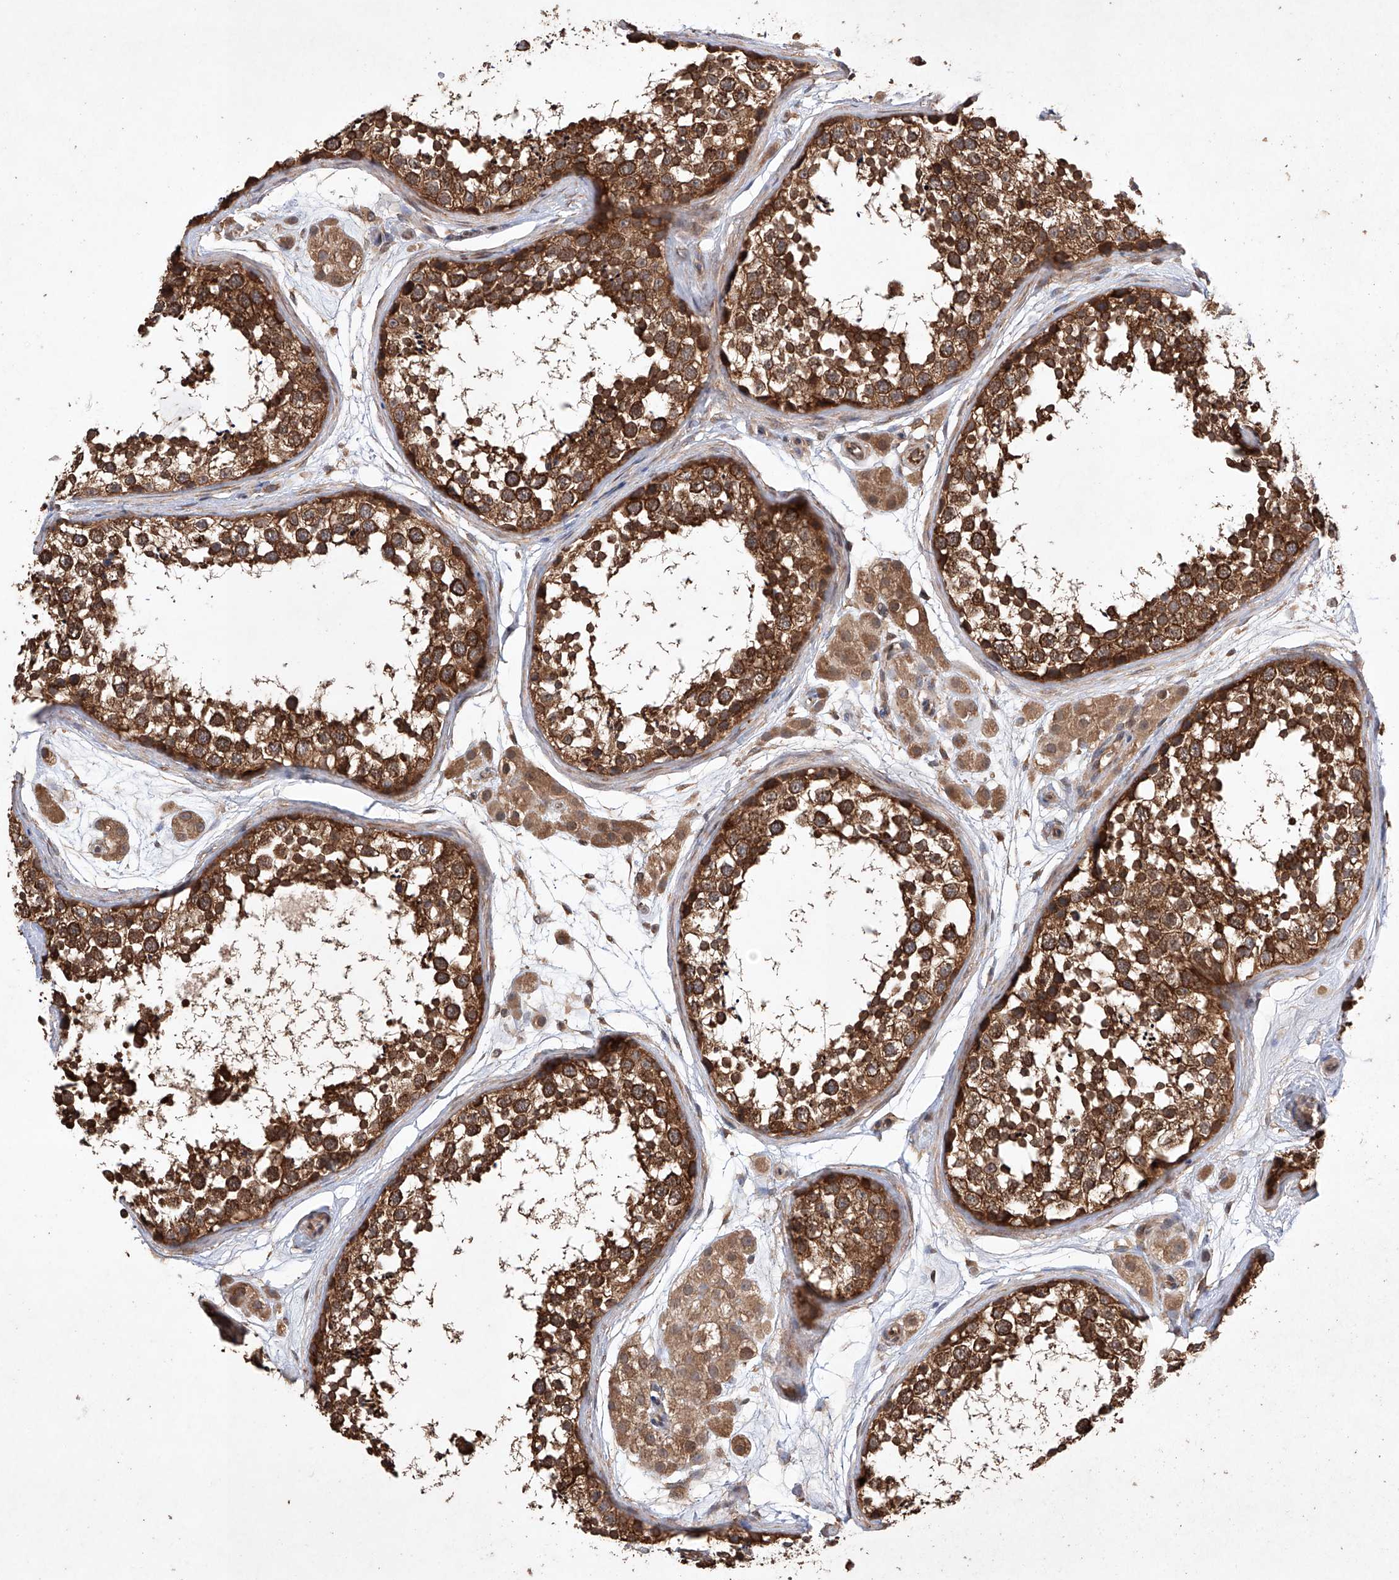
{"staining": {"intensity": "strong", "quantity": "25%-75%", "location": "cytoplasmic/membranous"}, "tissue": "testis", "cell_type": "Cells in seminiferous ducts", "image_type": "normal", "snomed": [{"axis": "morphology", "description": "Normal tissue, NOS"}, {"axis": "topography", "description": "Testis"}], "caption": "Protein analysis of normal testis reveals strong cytoplasmic/membranous positivity in approximately 25%-75% of cells in seminiferous ducts. (brown staining indicates protein expression, while blue staining denotes nuclei).", "gene": "LURAP1", "patient": {"sex": "male", "age": 56}}